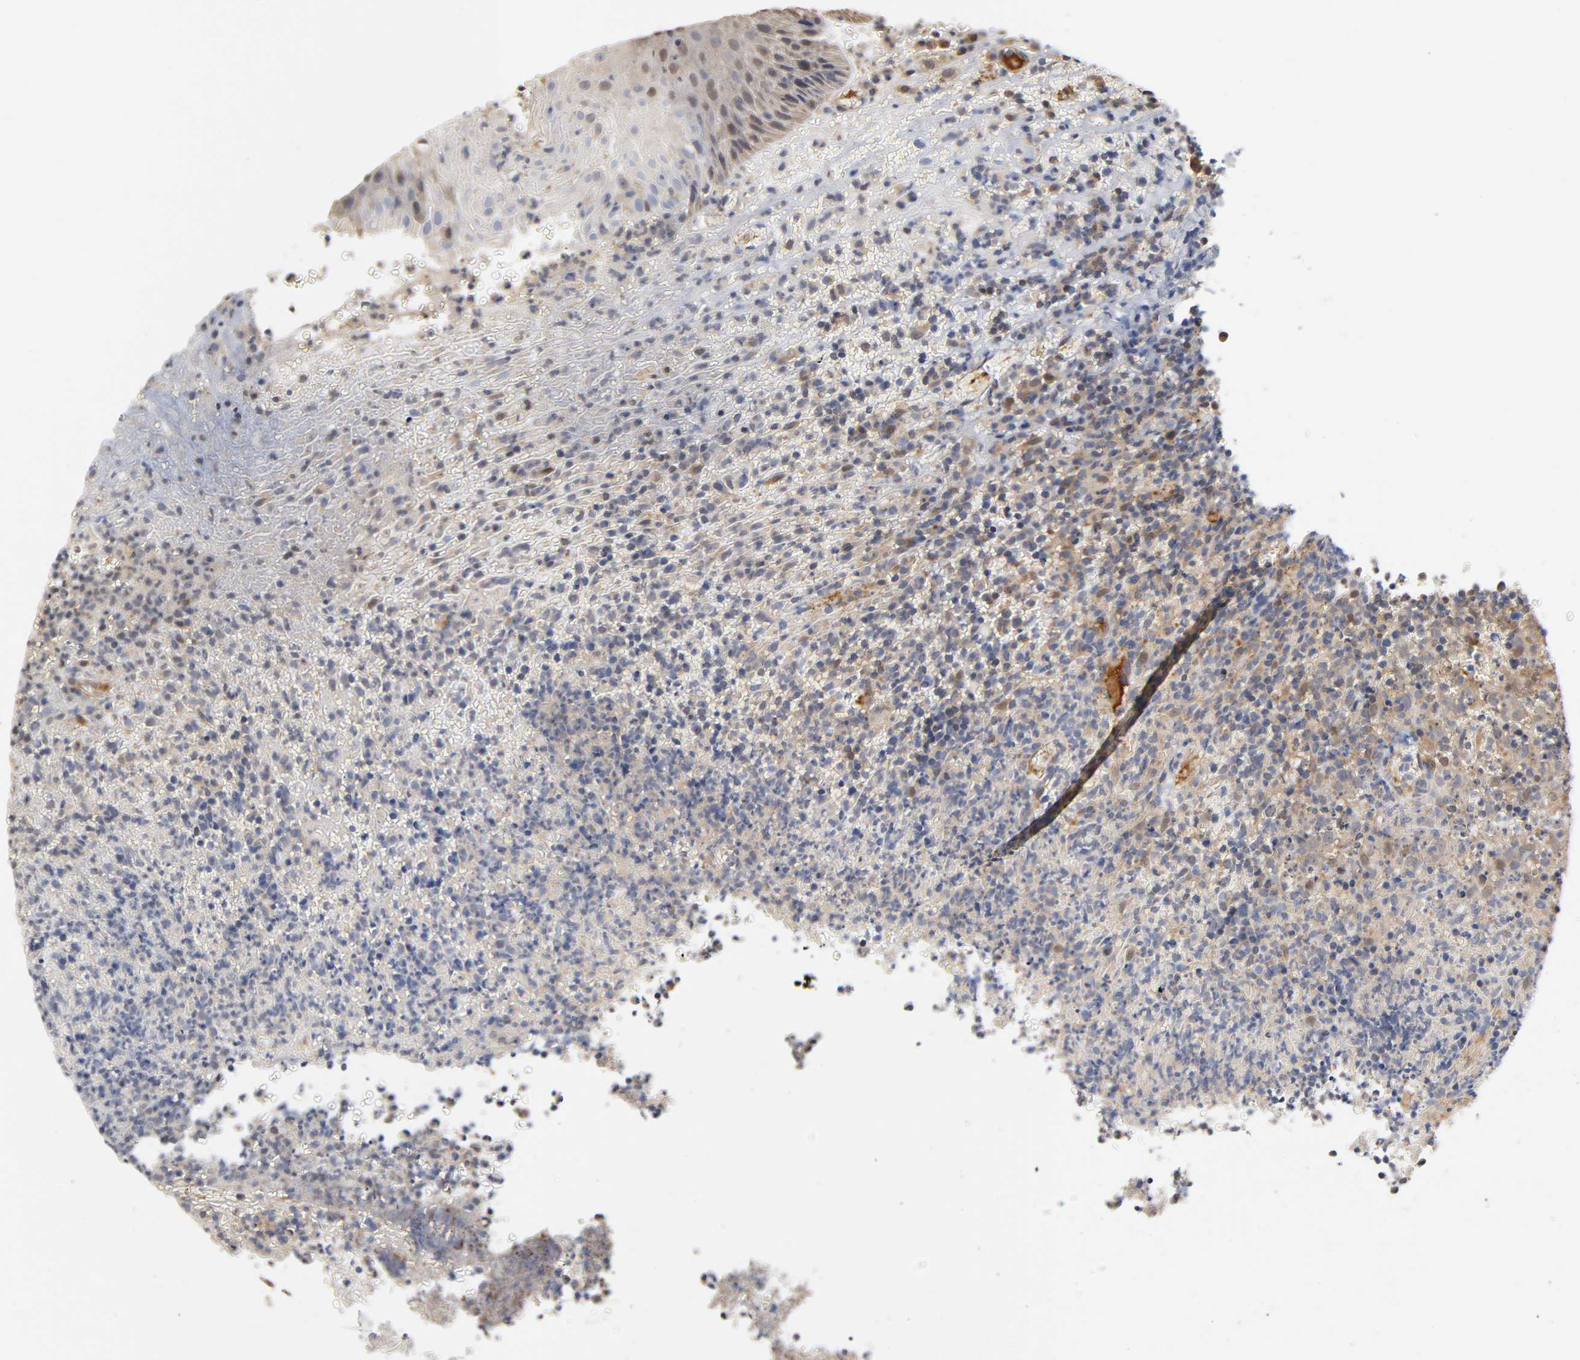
{"staining": {"intensity": "weak", "quantity": ">75%", "location": "cytoplasmic/membranous"}, "tissue": "lymphoma", "cell_type": "Tumor cells", "image_type": "cancer", "snomed": [{"axis": "morphology", "description": "Malignant lymphoma, non-Hodgkin's type, High grade"}, {"axis": "topography", "description": "Tonsil"}], "caption": "A histopathology image of lymphoma stained for a protein shows weak cytoplasmic/membranous brown staining in tumor cells.", "gene": "PDE5A", "patient": {"sex": "female", "age": 36}}